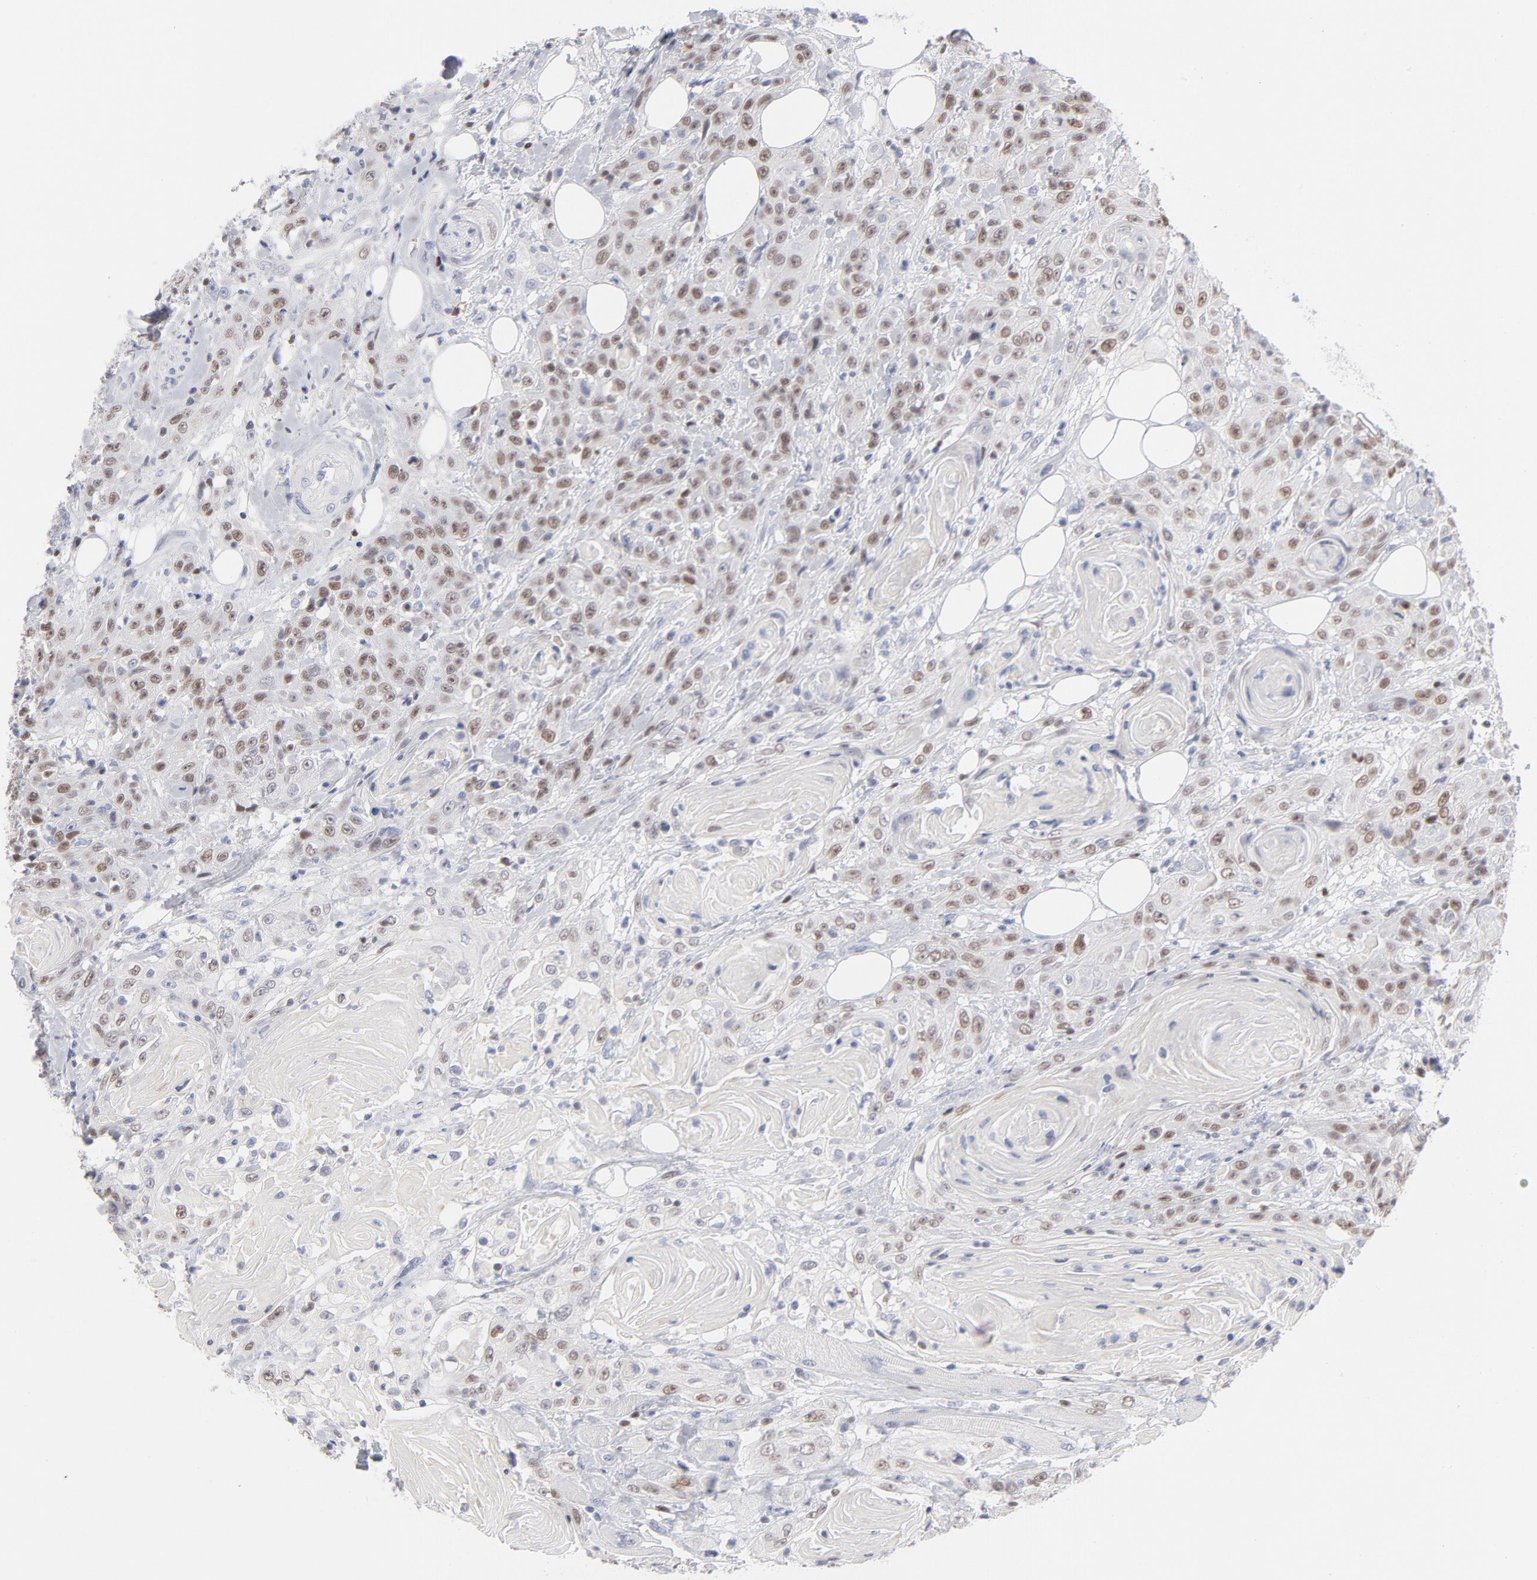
{"staining": {"intensity": "moderate", "quantity": ">75%", "location": "nuclear"}, "tissue": "head and neck cancer", "cell_type": "Tumor cells", "image_type": "cancer", "snomed": [{"axis": "morphology", "description": "Squamous cell carcinoma, NOS"}, {"axis": "topography", "description": "Head-Neck"}], "caption": "Head and neck cancer (squamous cell carcinoma) tissue exhibits moderate nuclear expression in approximately >75% of tumor cells, visualized by immunohistochemistry.", "gene": "MCM7", "patient": {"sex": "female", "age": 84}}